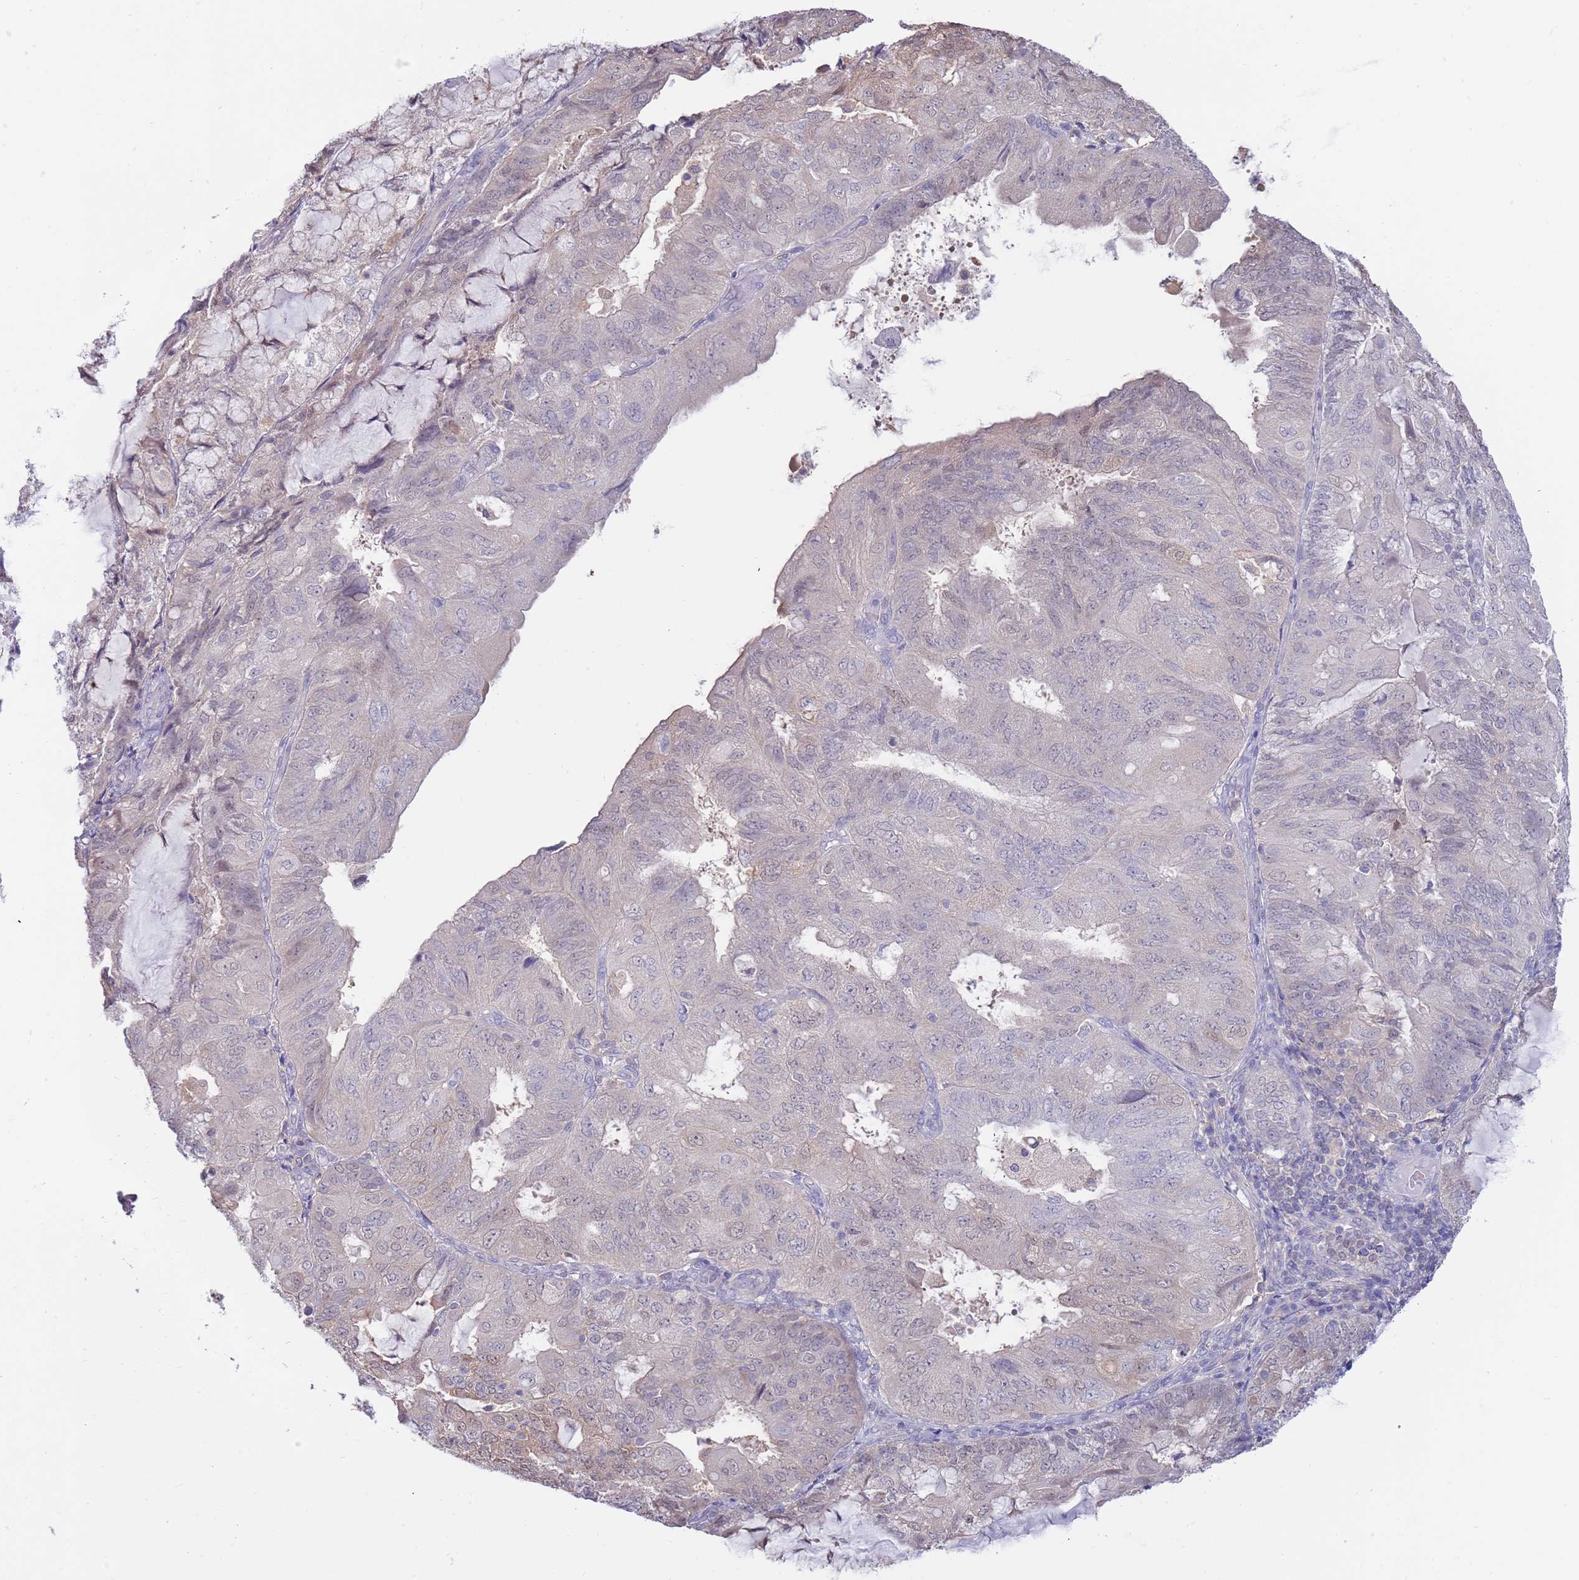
{"staining": {"intensity": "weak", "quantity": "<25%", "location": "cytoplasmic/membranous,nuclear"}, "tissue": "endometrial cancer", "cell_type": "Tumor cells", "image_type": "cancer", "snomed": [{"axis": "morphology", "description": "Adenocarcinoma, NOS"}, {"axis": "topography", "description": "Endometrium"}], "caption": "DAB immunohistochemical staining of endometrial cancer displays no significant staining in tumor cells.", "gene": "AP5S1", "patient": {"sex": "female", "age": 81}}